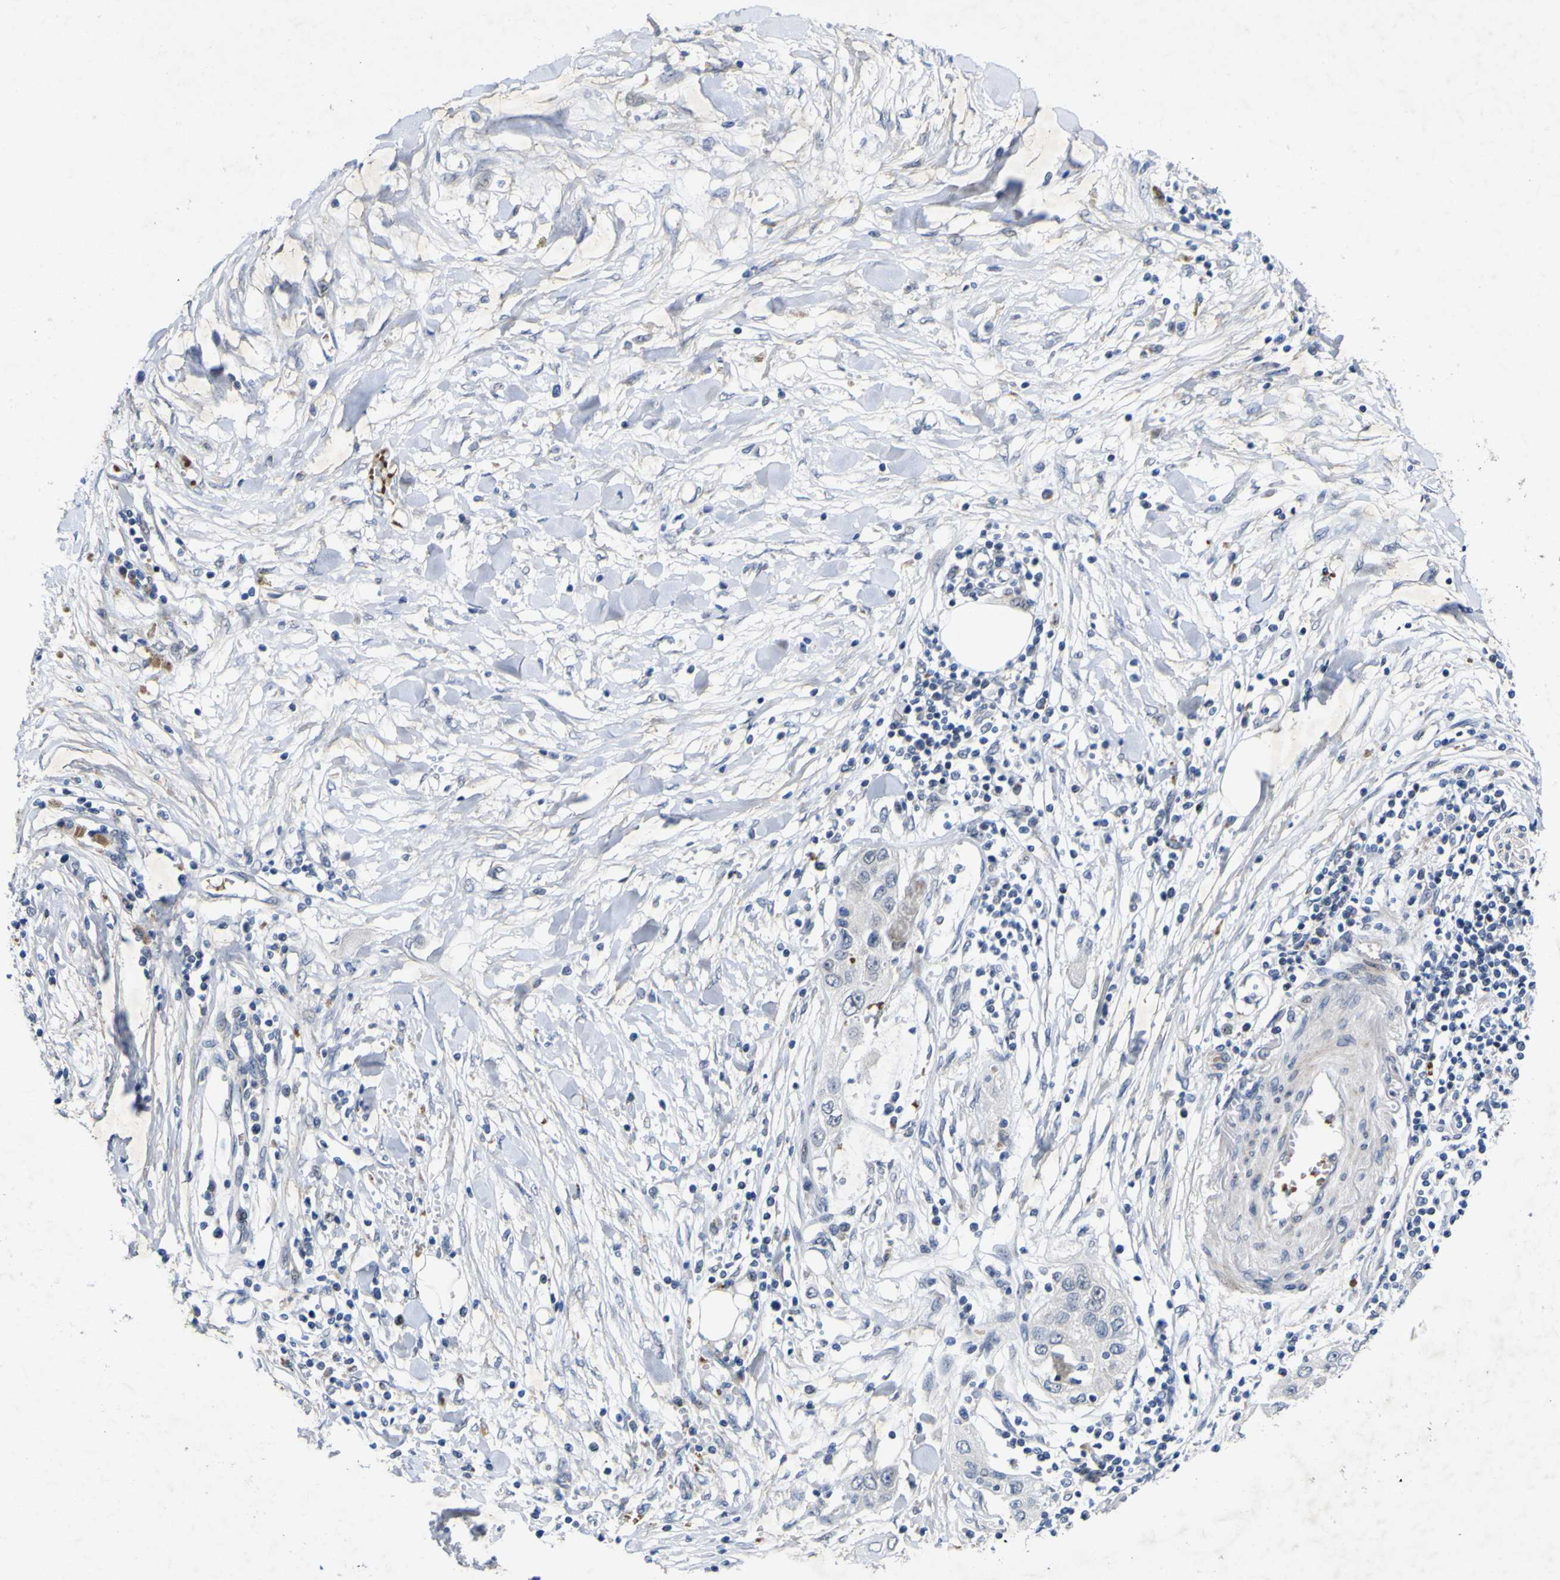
{"staining": {"intensity": "negative", "quantity": "none", "location": "none"}, "tissue": "pancreatic cancer", "cell_type": "Tumor cells", "image_type": "cancer", "snomed": [{"axis": "morphology", "description": "Adenocarcinoma, NOS"}, {"axis": "topography", "description": "Pancreas"}], "caption": "Photomicrograph shows no significant protein staining in tumor cells of pancreatic adenocarcinoma.", "gene": "NAV1", "patient": {"sex": "female", "age": 70}}